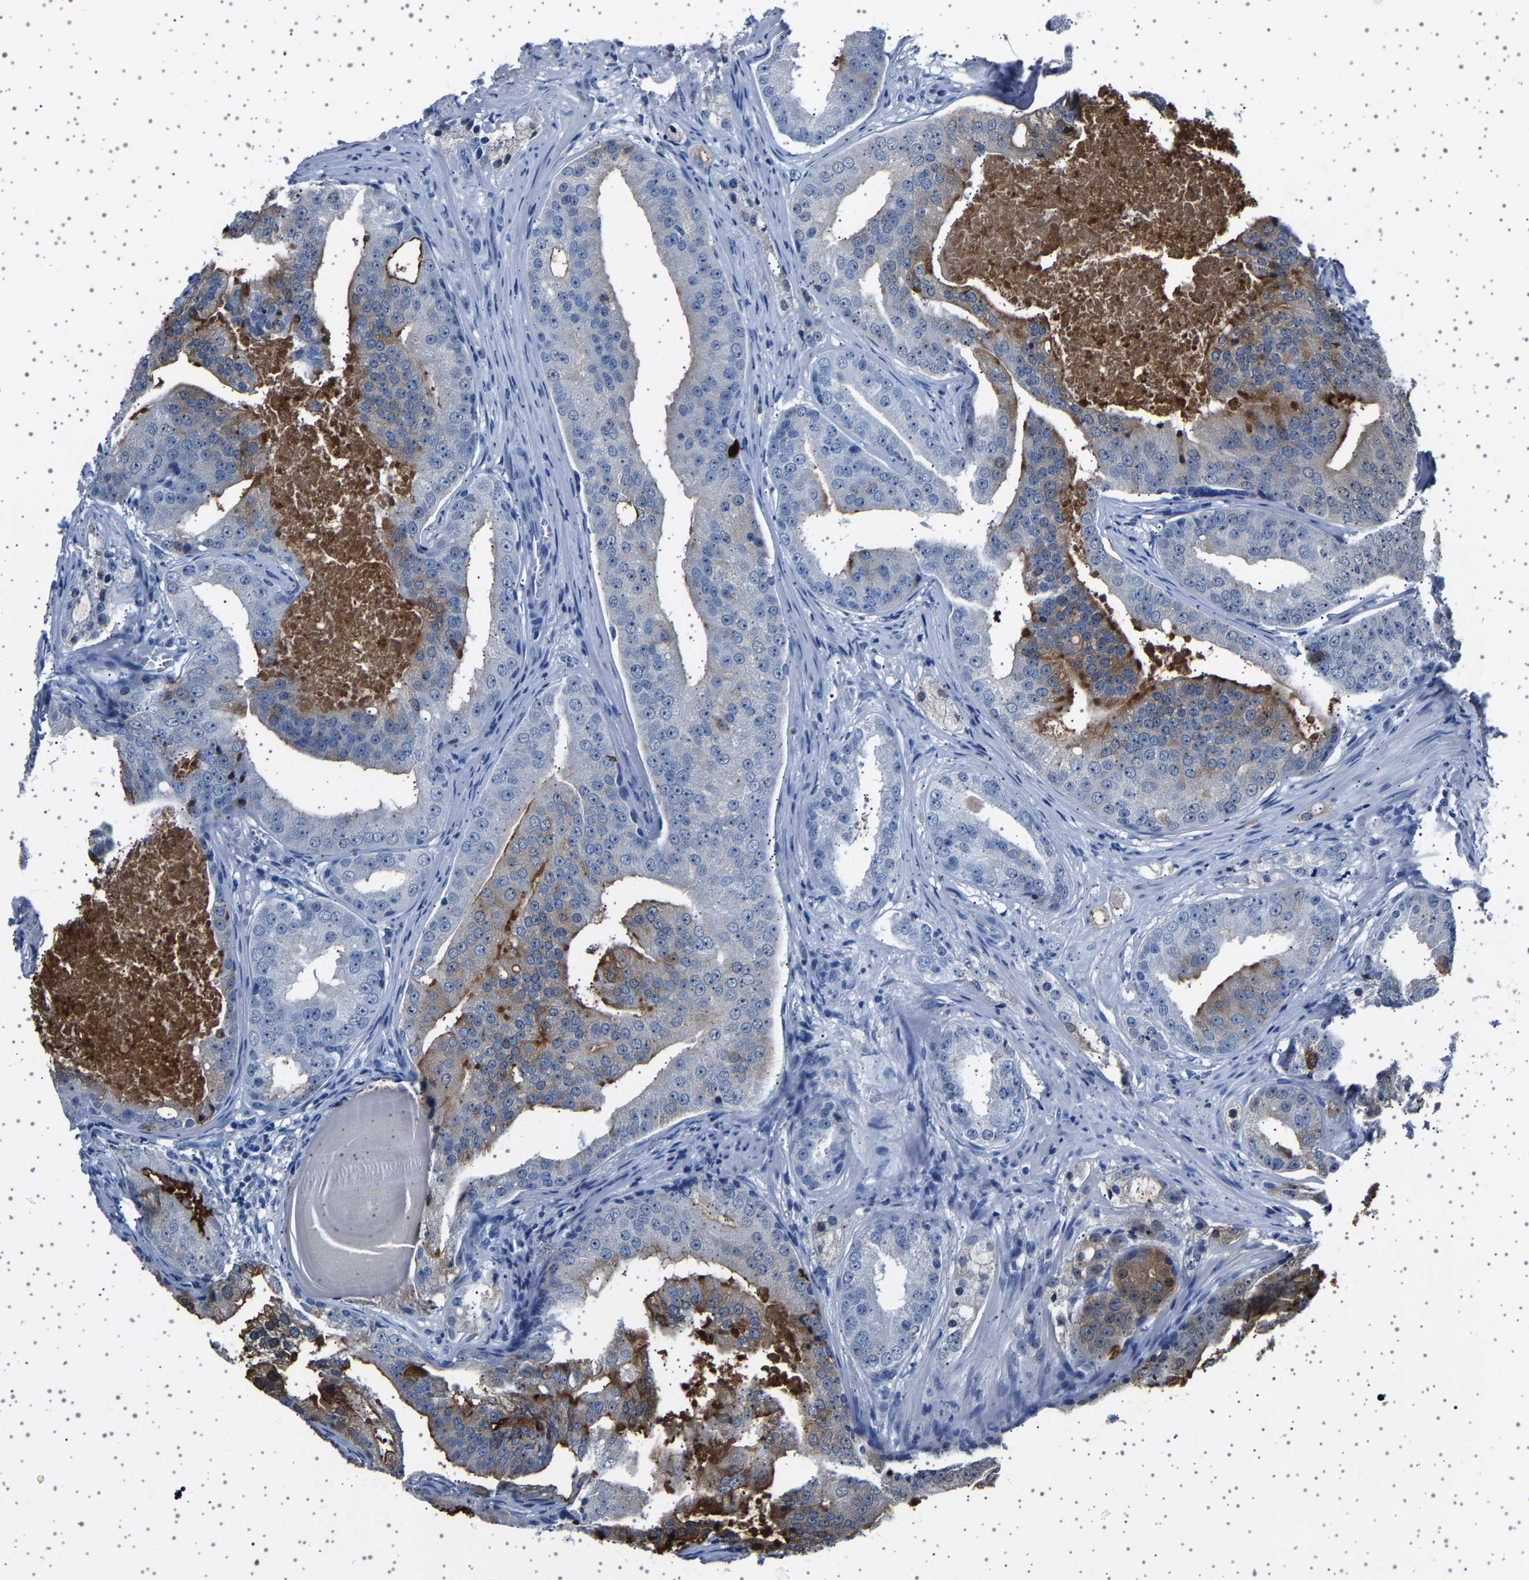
{"staining": {"intensity": "moderate", "quantity": ">75%", "location": "cytoplasmic/membranous"}, "tissue": "prostate cancer", "cell_type": "Tumor cells", "image_type": "cancer", "snomed": [{"axis": "morphology", "description": "Adenocarcinoma, High grade"}, {"axis": "topography", "description": "Prostate"}], "caption": "Prostate high-grade adenocarcinoma stained with DAB (3,3'-diaminobenzidine) immunohistochemistry shows medium levels of moderate cytoplasmic/membranous positivity in about >75% of tumor cells.", "gene": "TFF3", "patient": {"sex": "male", "age": 68}}